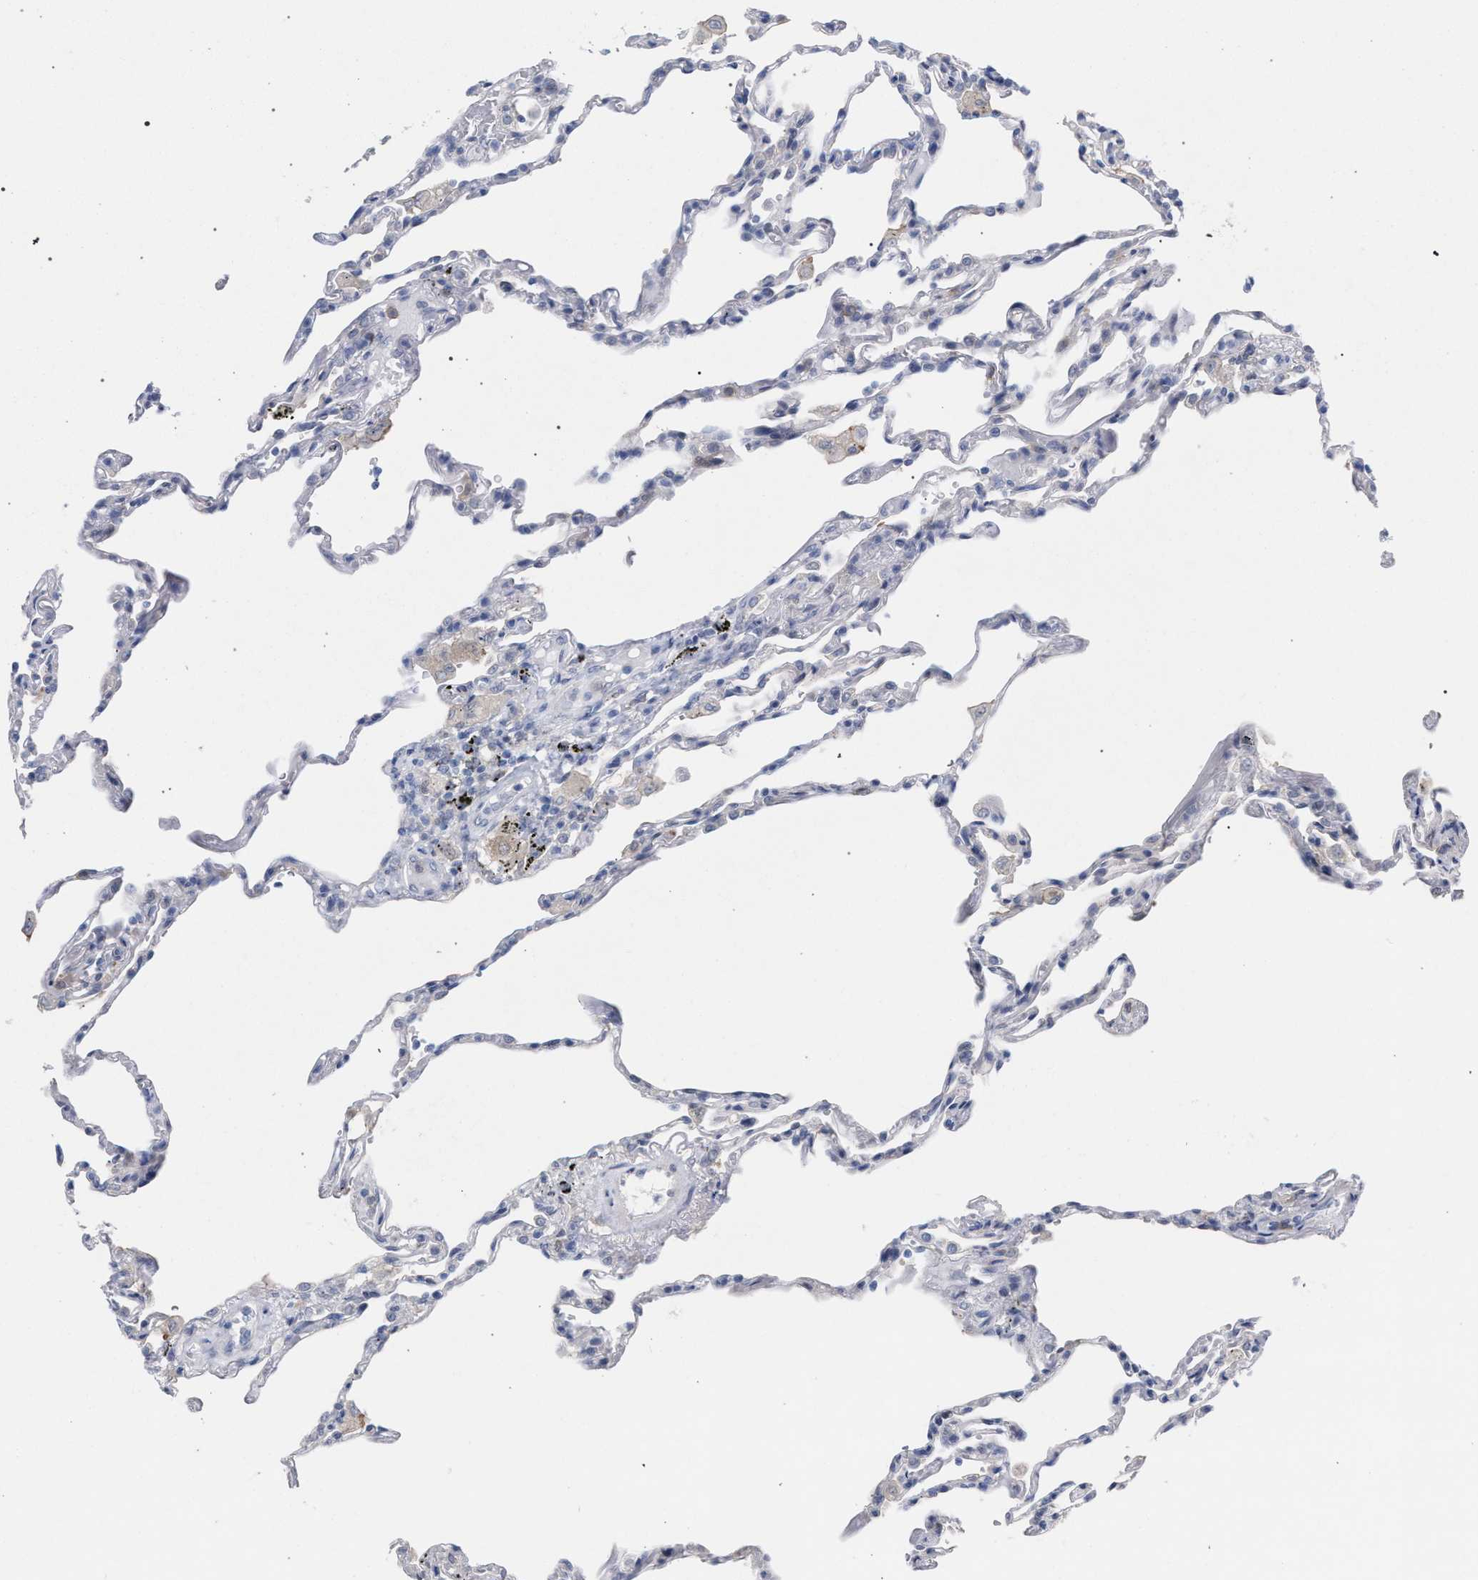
{"staining": {"intensity": "negative", "quantity": "none", "location": "none"}, "tissue": "lung", "cell_type": "Alveolar cells", "image_type": "normal", "snomed": [{"axis": "morphology", "description": "Normal tissue, NOS"}, {"axis": "topography", "description": "Lung"}], "caption": "High power microscopy histopathology image of an immunohistochemistry image of benign lung, revealing no significant positivity in alveolar cells.", "gene": "FHOD3", "patient": {"sex": "male", "age": 59}}